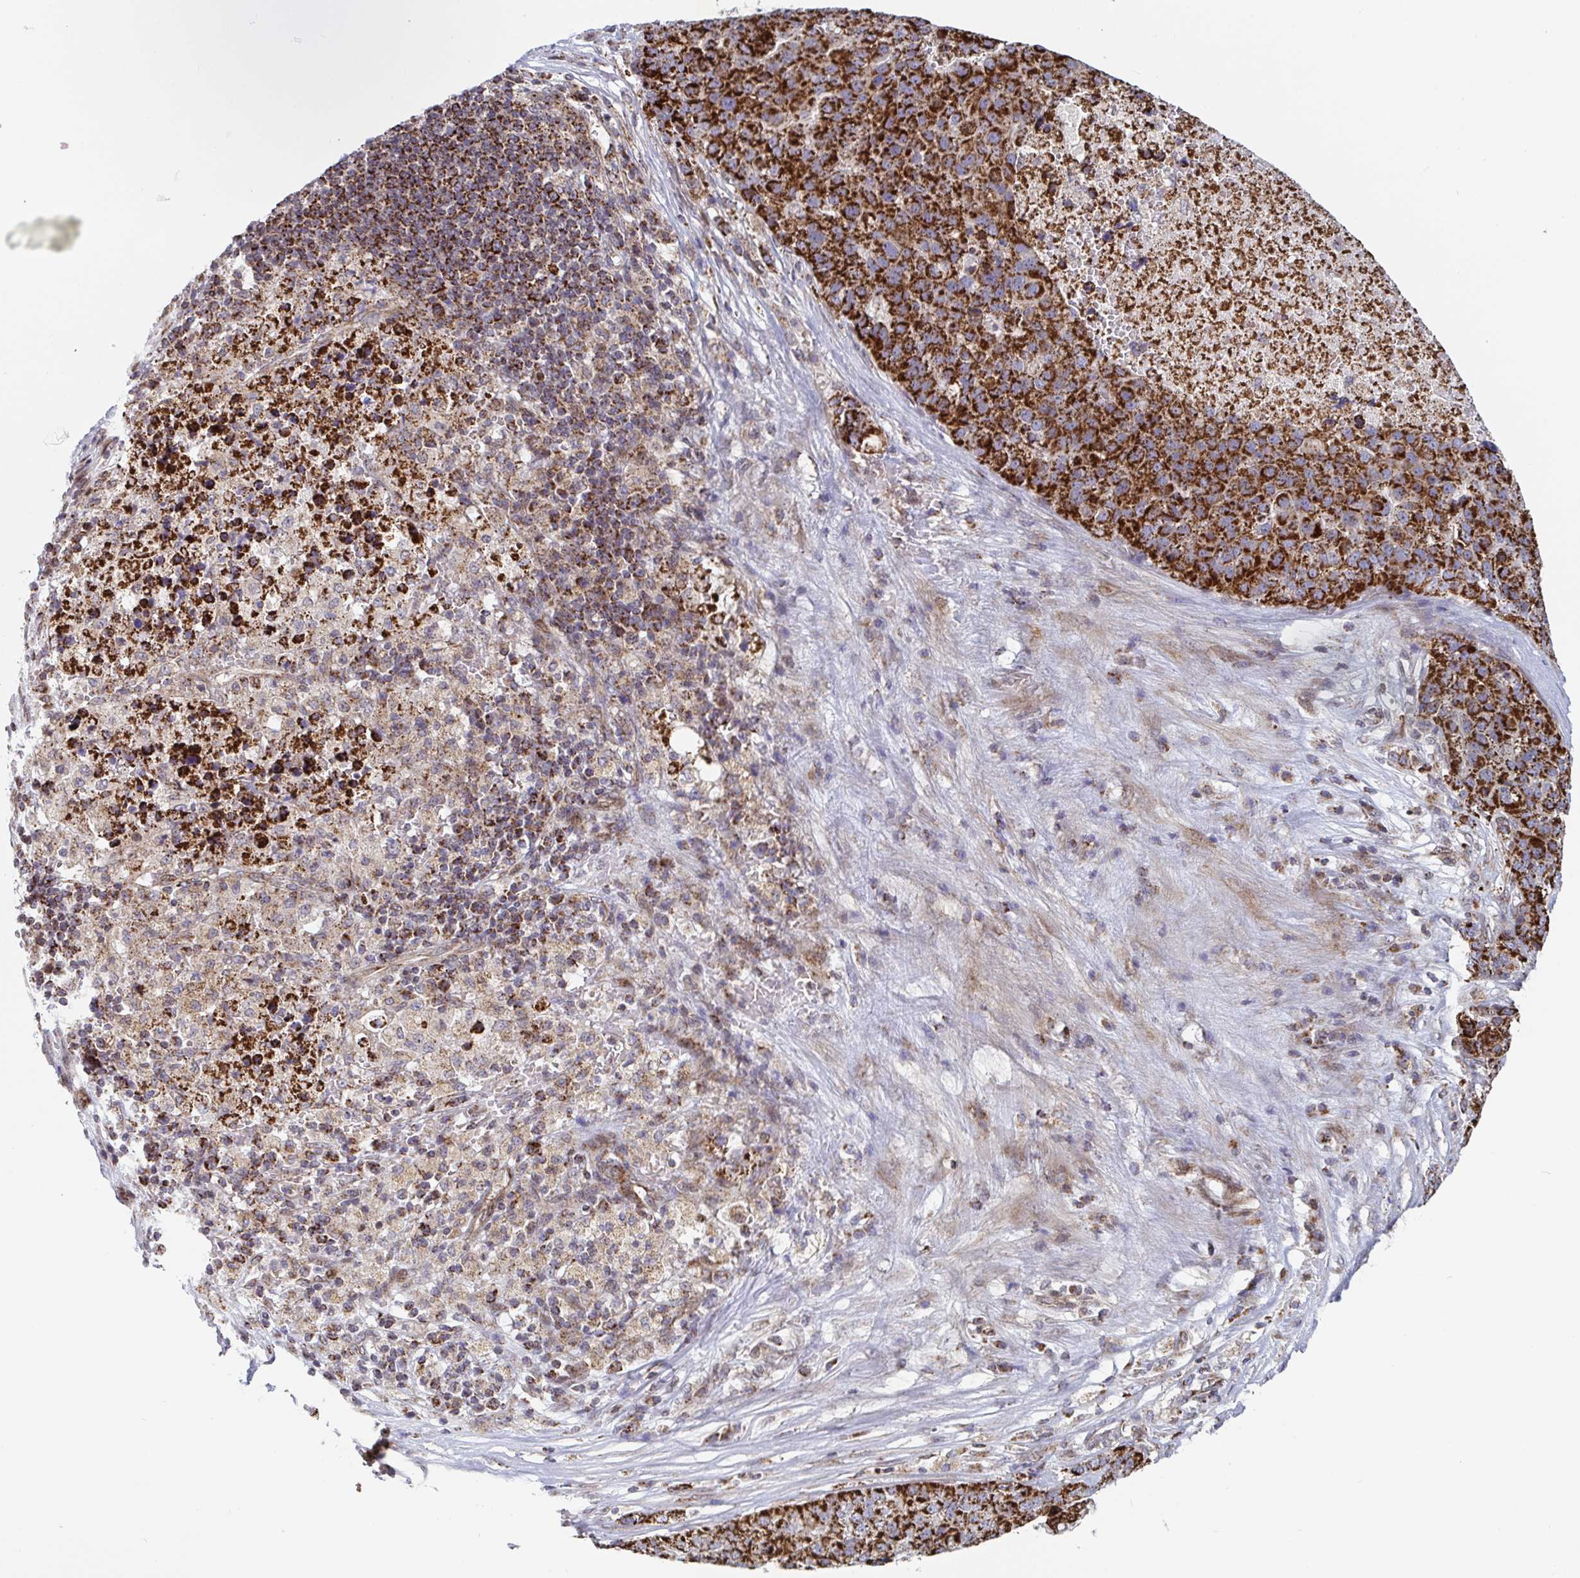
{"staining": {"intensity": "strong", "quantity": ">75%", "location": "cytoplasmic/membranous"}, "tissue": "pancreatic cancer", "cell_type": "Tumor cells", "image_type": "cancer", "snomed": [{"axis": "morphology", "description": "Adenocarcinoma, NOS"}, {"axis": "topography", "description": "Pancreas"}], "caption": "Immunohistochemistry (IHC) (DAB) staining of pancreatic cancer (adenocarcinoma) demonstrates strong cytoplasmic/membranous protein expression in about >75% of tumor cells. The staining was performed using DAB, with brown indicating positive protein expression. Nuclei are stained blue with hematoxylin.", "gene": "STARD8", "patient": {"sex": "female", "age": 61}}